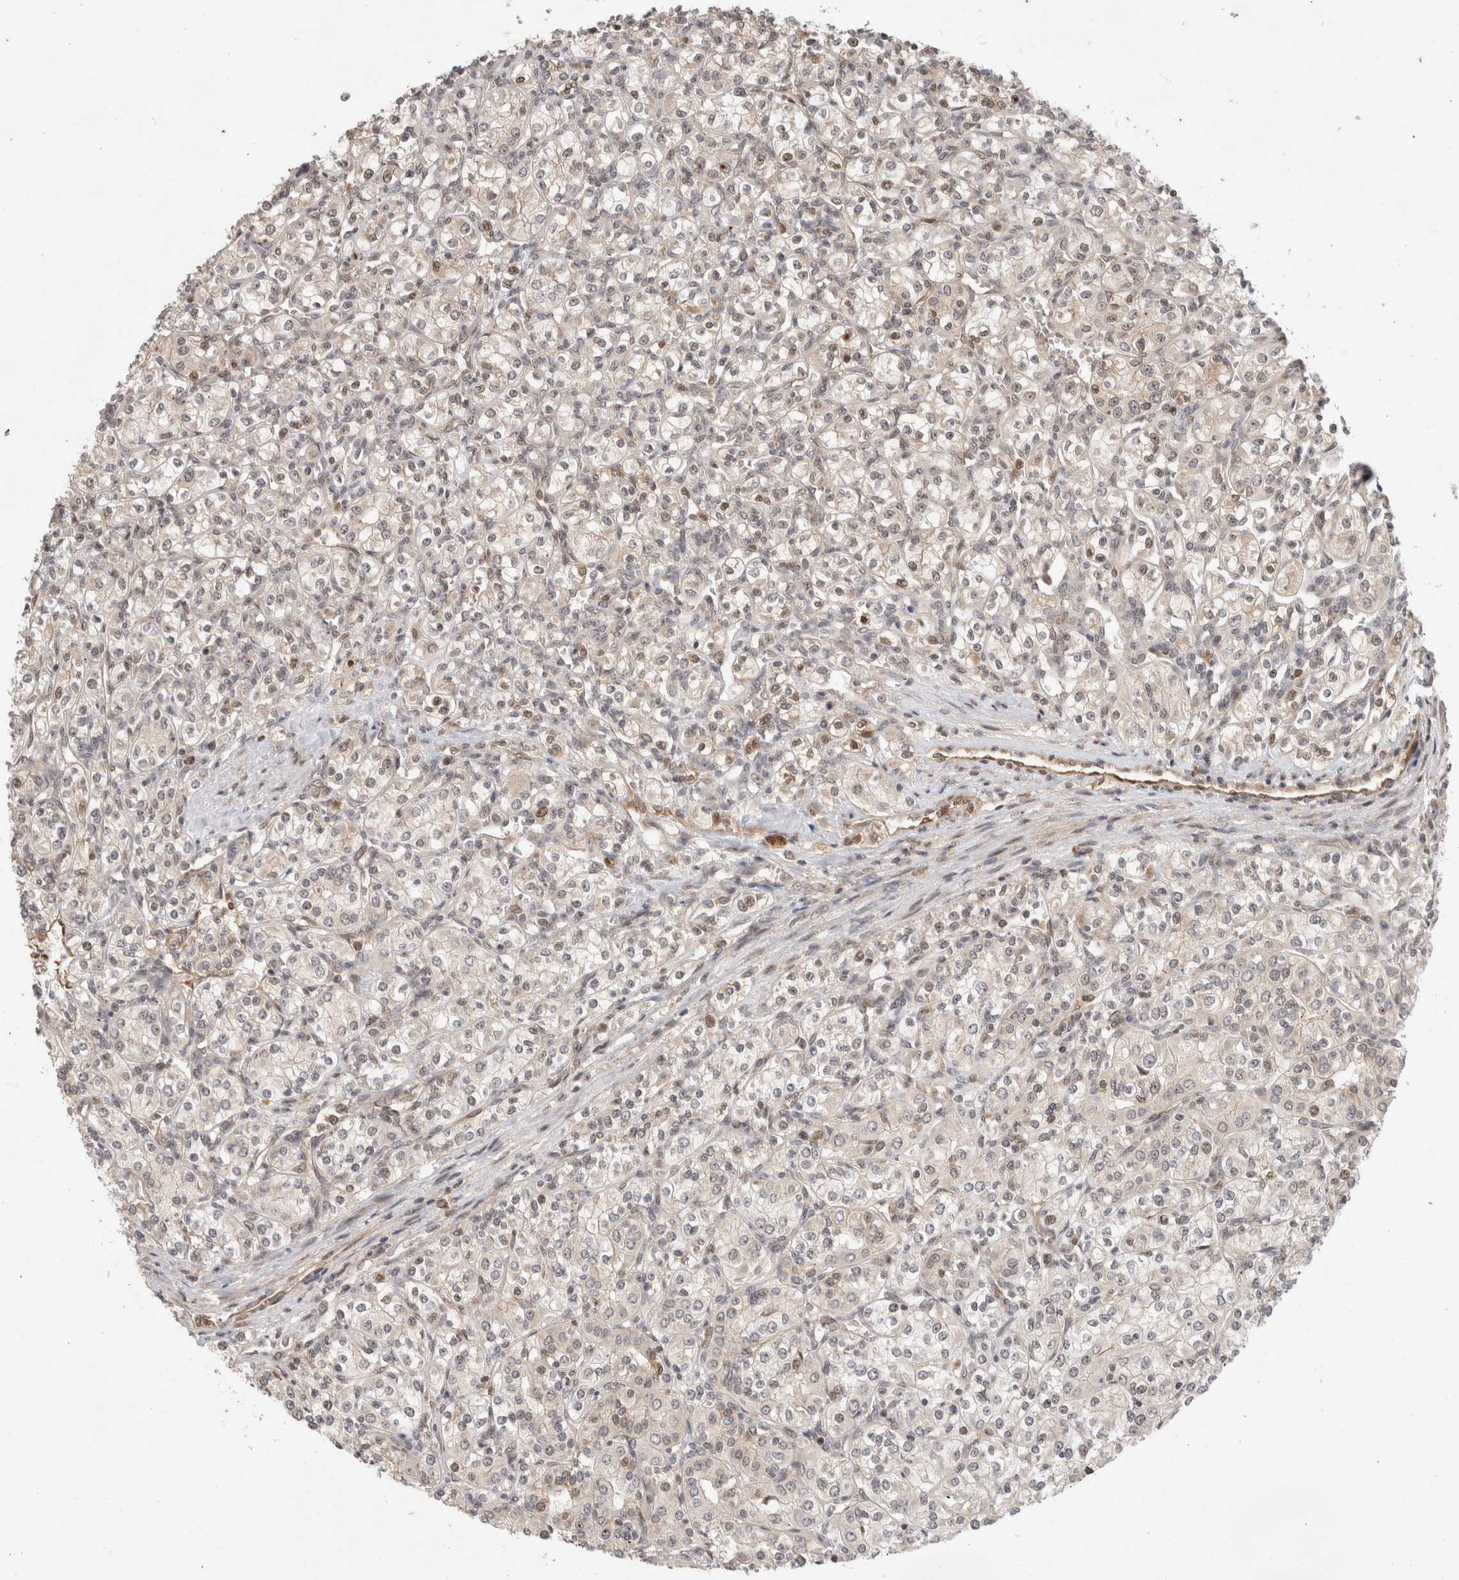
{"staining": {"intensity": "moderate", "quantity": "<25%", "location": "cytoplasmic/membranous,nuclear"}, "tissue": "renal cancer", "cell_type": "Tumor cells", "image_type": "cancer", "snomed": [{"axis": "morphology", "description": "Adenocarcinoma, NOS"}, {"axis": "topography", "description": "Kidney"}], "caption": "Tumor cells demonstrate low levels of moderate cytoplasmic/membranous and nuclear expression in about <25% of cells in human renal cancer.", "gene": "OTUD6B", "patient": {"sex": "male", "age": 77}}